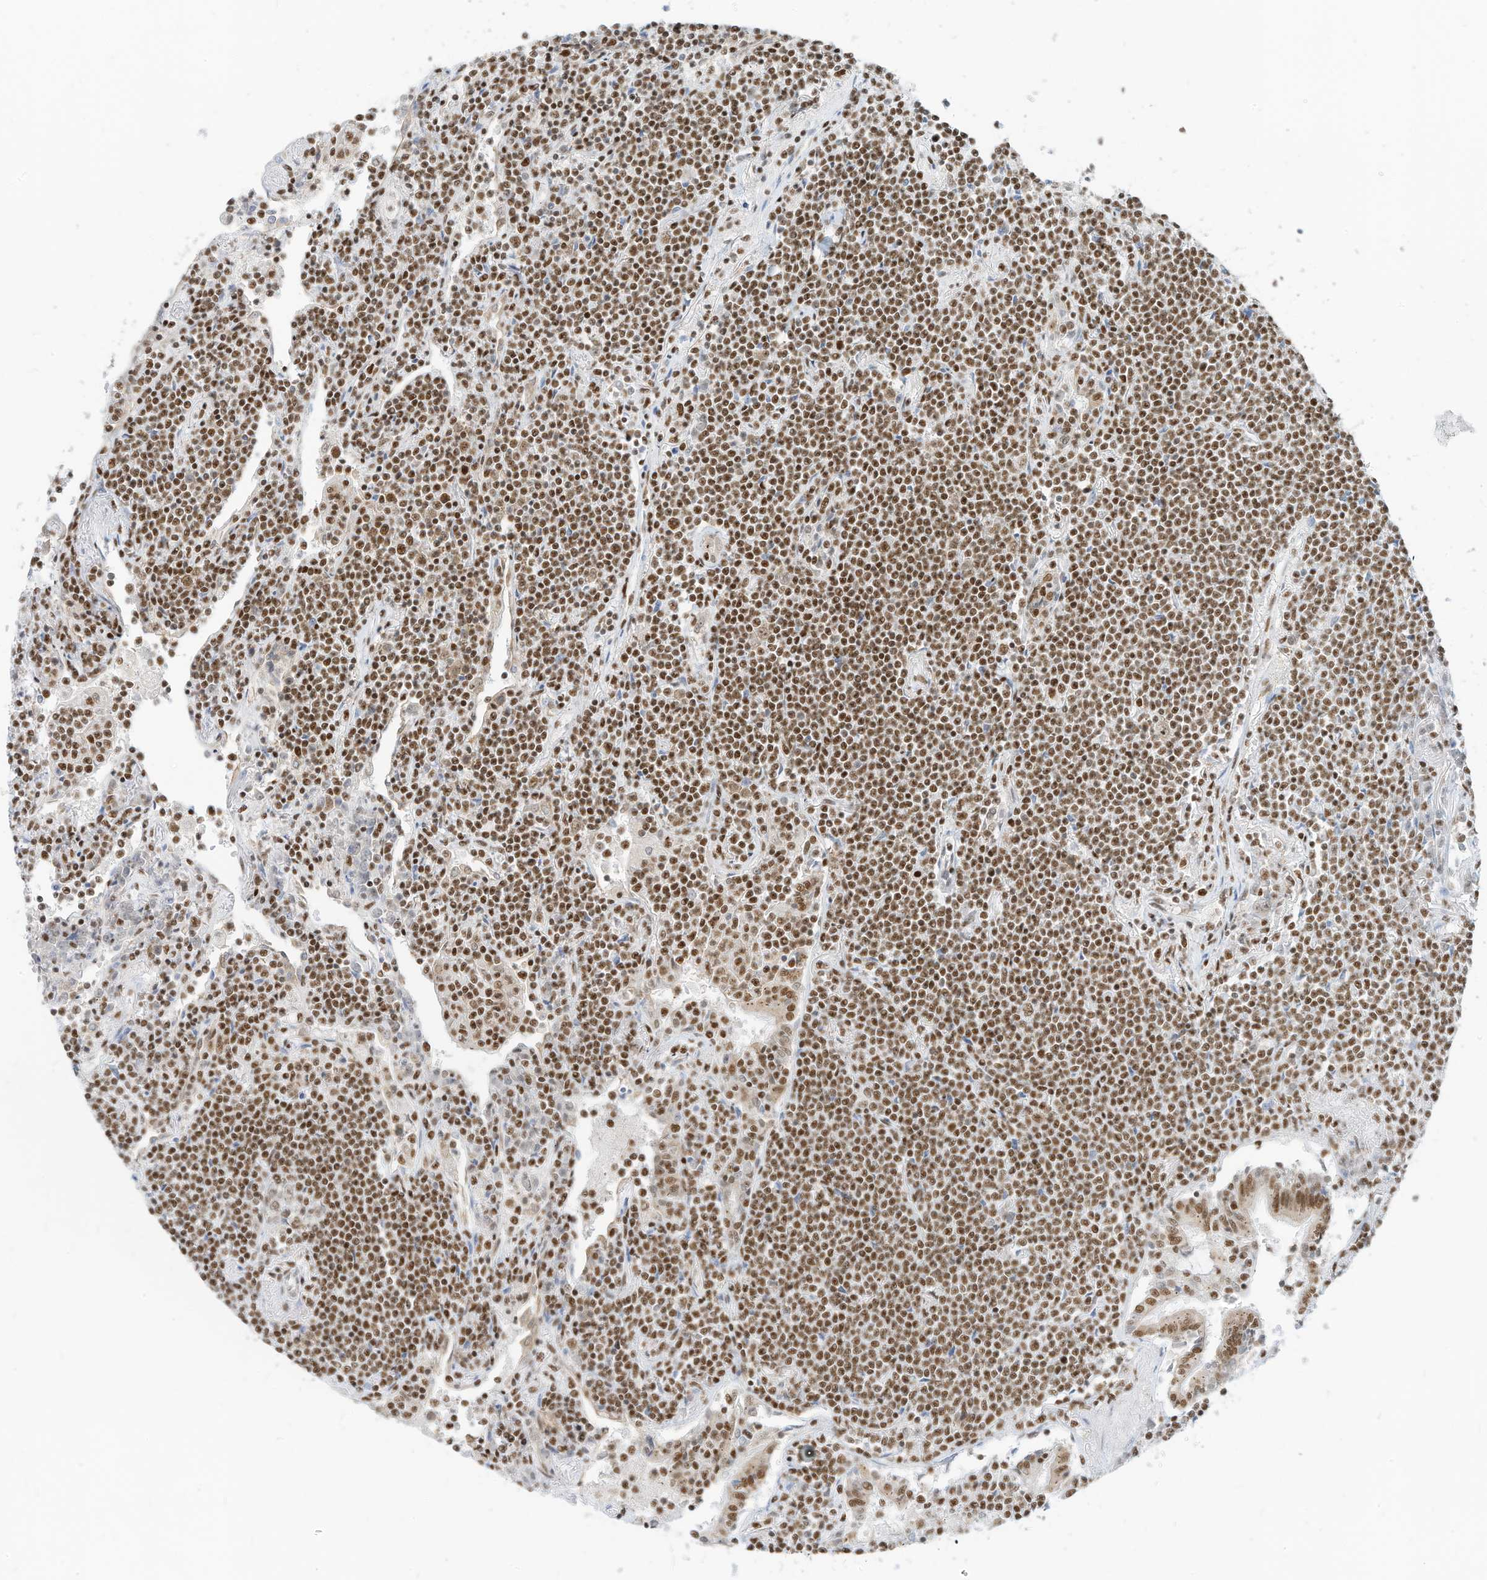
{"staining": {"intensity": "moderate", "quantity": ">75%", "location": "nuclear"}, "tissue": "lymphoma", "cell_type": "Tumor cells", "image_type": "cancer", "snomed": [{"axis": "morphology", "description": "Malignant lymphoma, non-Hodgkin's type, Low grade"}, {"axis": "topography", "description": "Lung"}], "caption": "This histopathology image reveals immunohistochemistry (IHC) staining of human lymphoma, with medium moderate nuclear staining in about >75% of tumor cells.", "gene": "SMARCA2", "patient": {"sex": "female", "age": 71}}